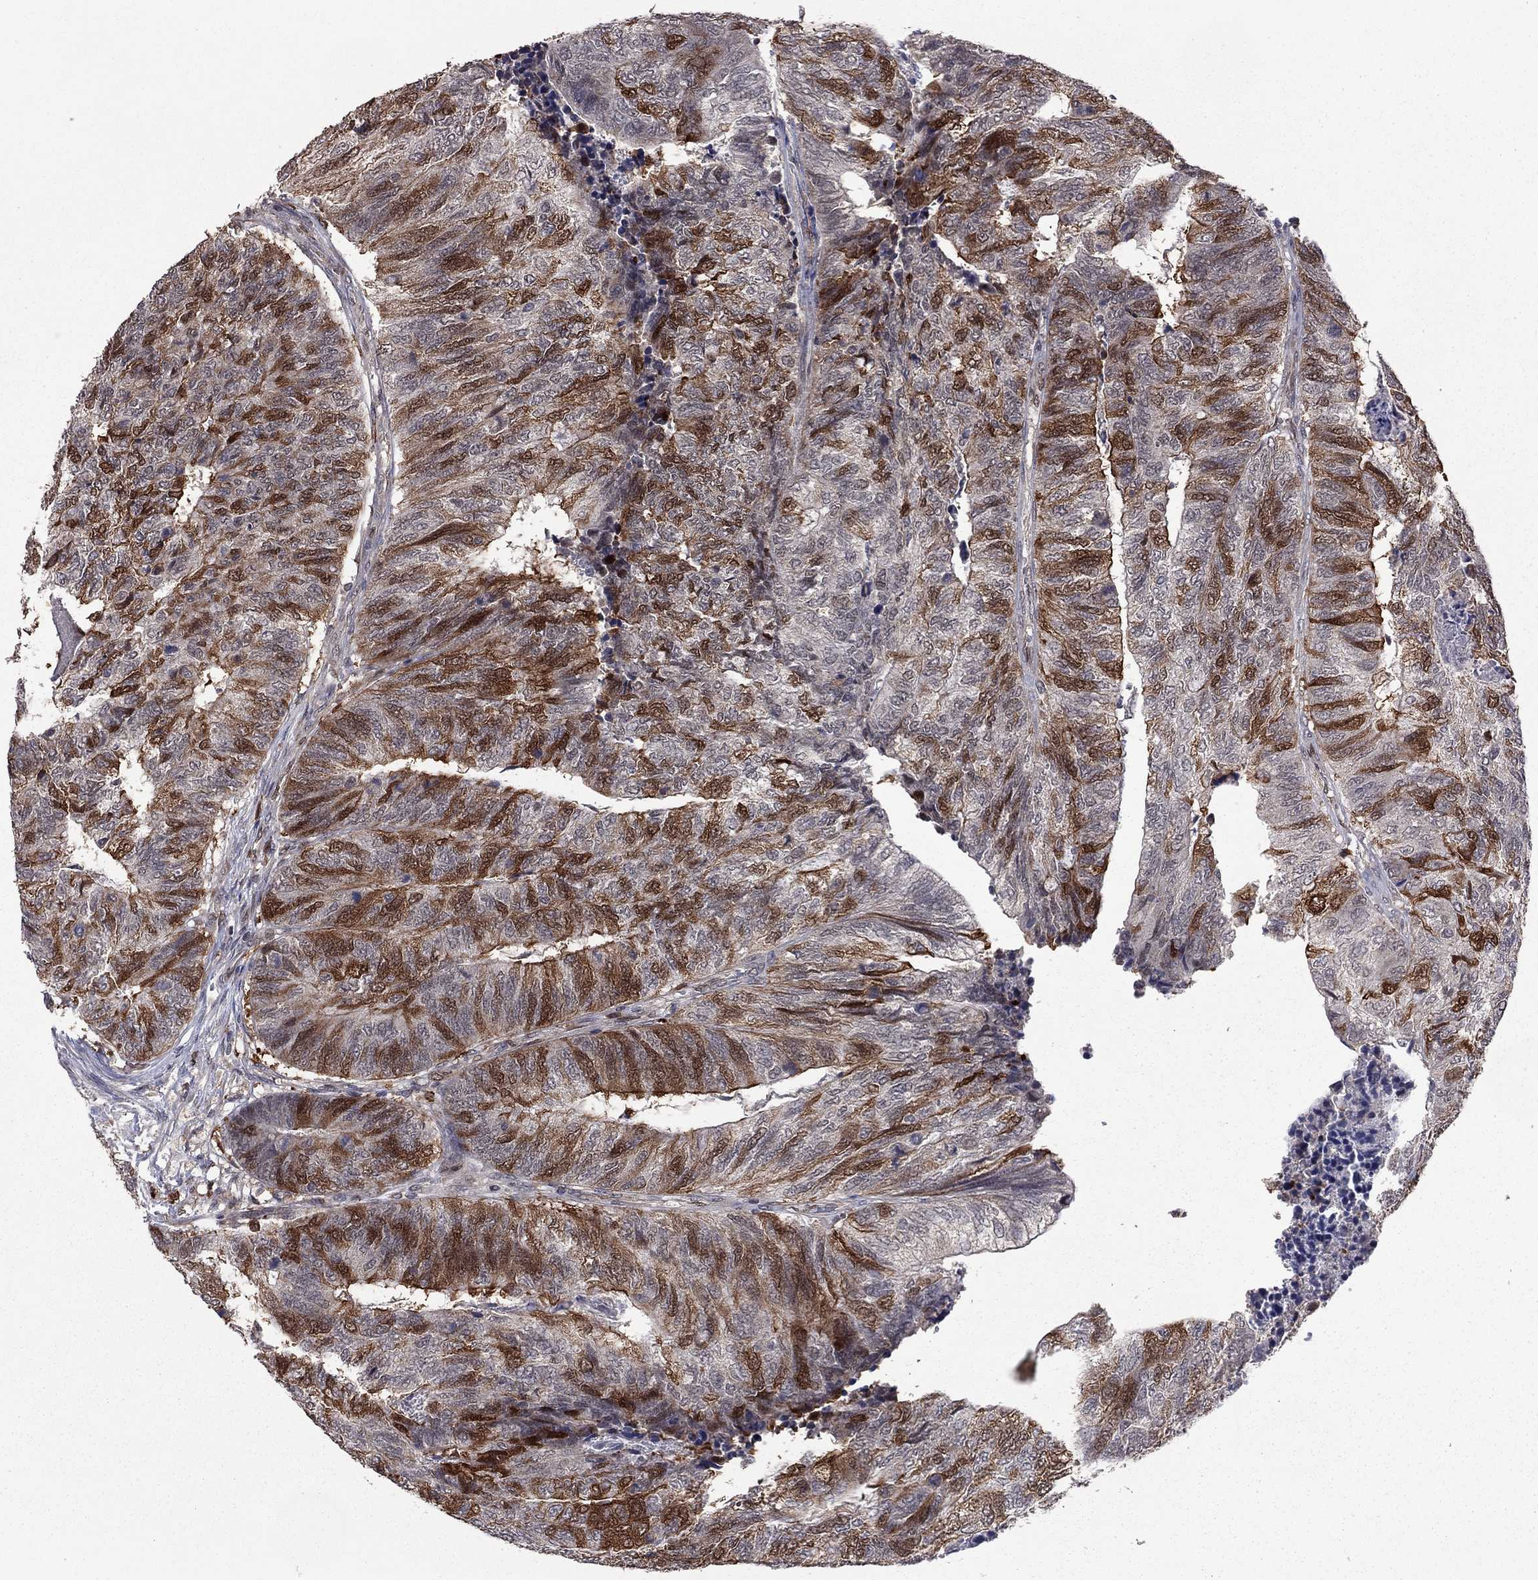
{"staining": {"intensity": "strong", "quantity": "25%-75%", "location": "cytoplasmic/membranous"}, "tissue": "colorectal cancer", "cell_type": "Tumor cells", "image_type": "cancer", "snomed": [{"axis": "morphology", "description": "Adenocarcinoma, NOS"}, {"axis": "topography", "description": "Colon"}], "caption": "Human adenocarcinoma (colorectal) stained with a protein marker reveals strong staining in tumor cells.", "gene": "GPAA1", "patient": {"sex": "female", "age": 67}}